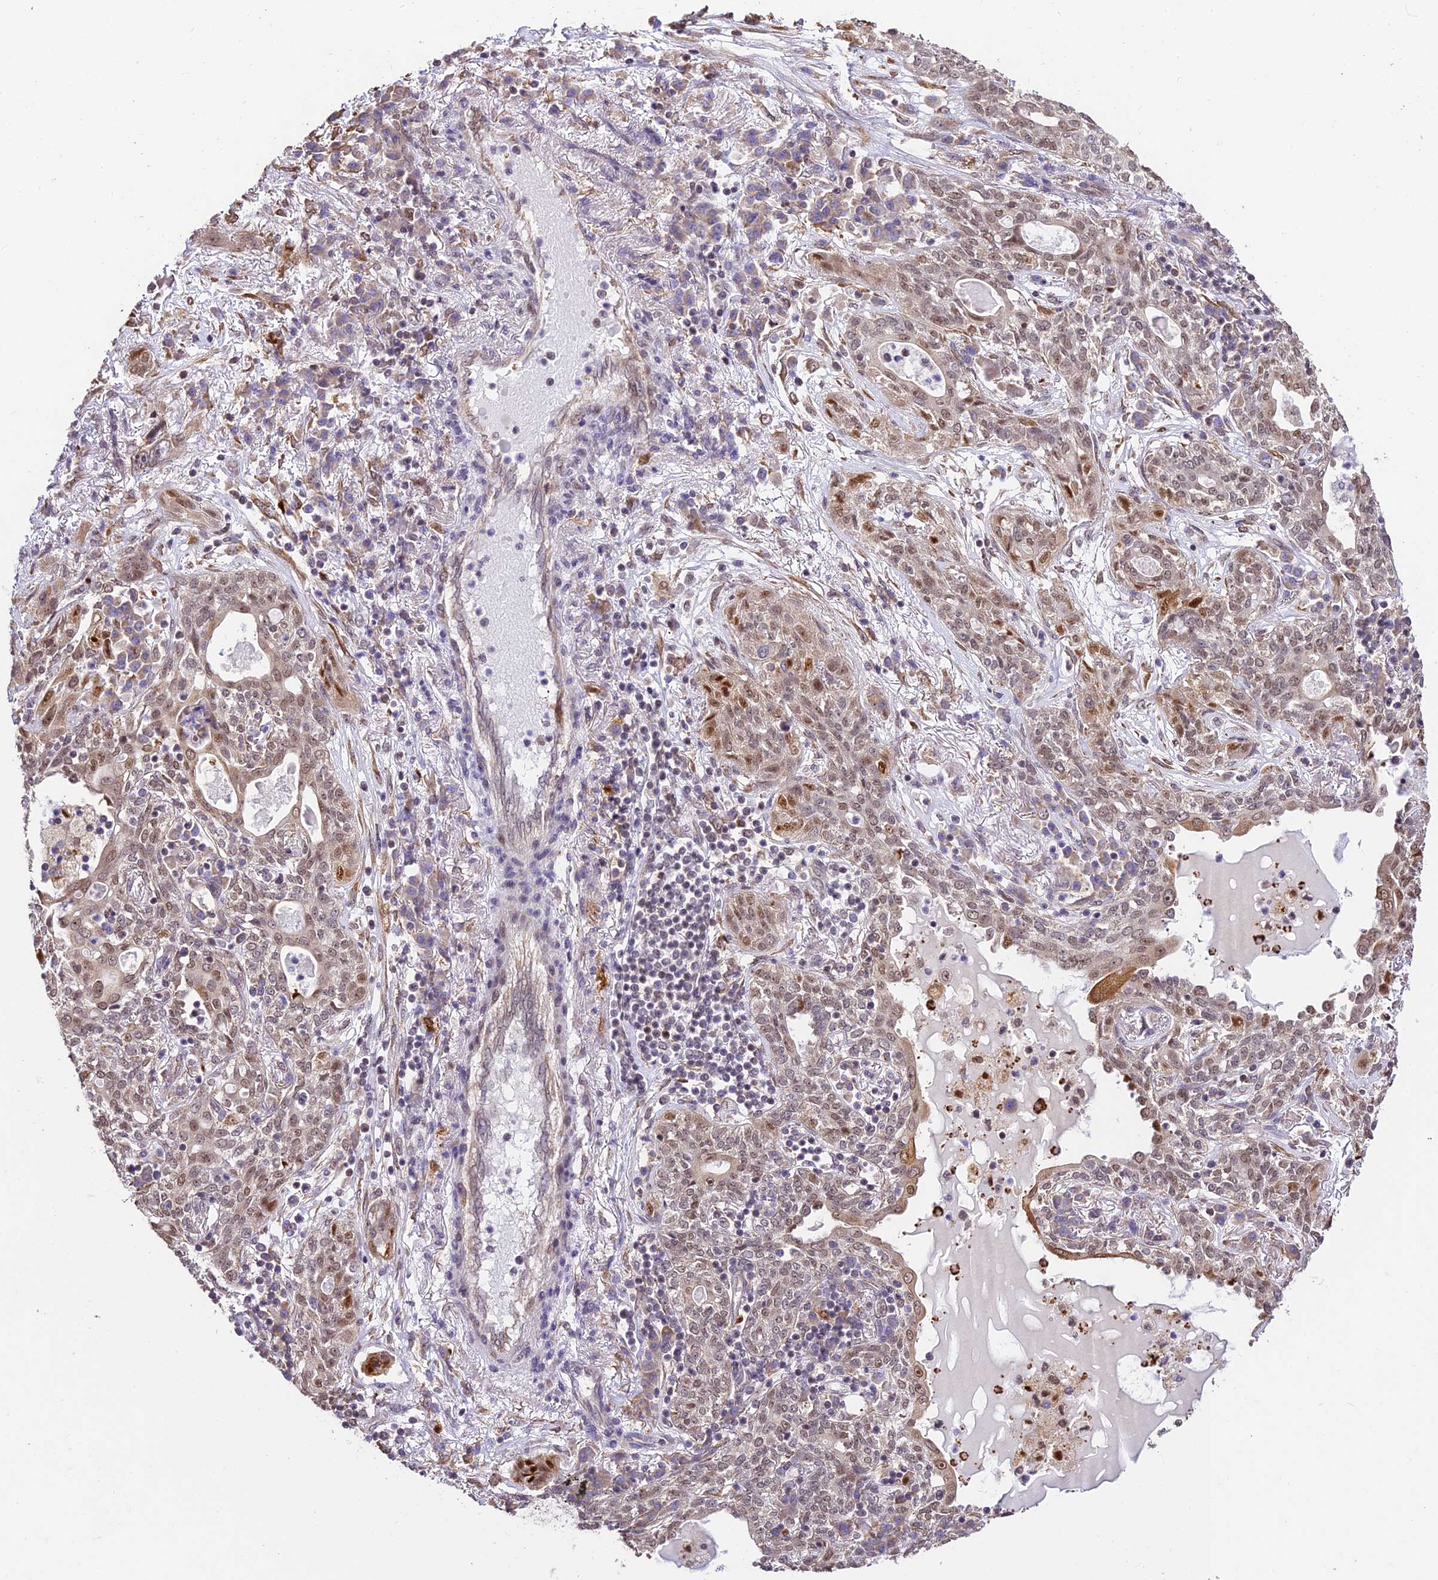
{"staining": {"intensity": "moderate", "quantity": "<25%", "location": "nuclear"}, "tissue": "lung cancer", "cell_type": "Tumor cells", "image_type": "cancer", "snomed": [{"axis": "morphology", "description": "Squamous cell carcinoma, NOS"}, {"axis": "topography", "description": "Lung"}], "caption": "Immunohistochemistry (IHC) image of neoplastic tissue: human lung cancer (squamous cell carcinoma) stained using IHC demonstrates low levels of moderate protein expression localized specifically in the nuclear of tumor cells, appearing as a nuclear brown color.", "gene": "TRIM22", "patient": {"sex": "female", "age": 70}}